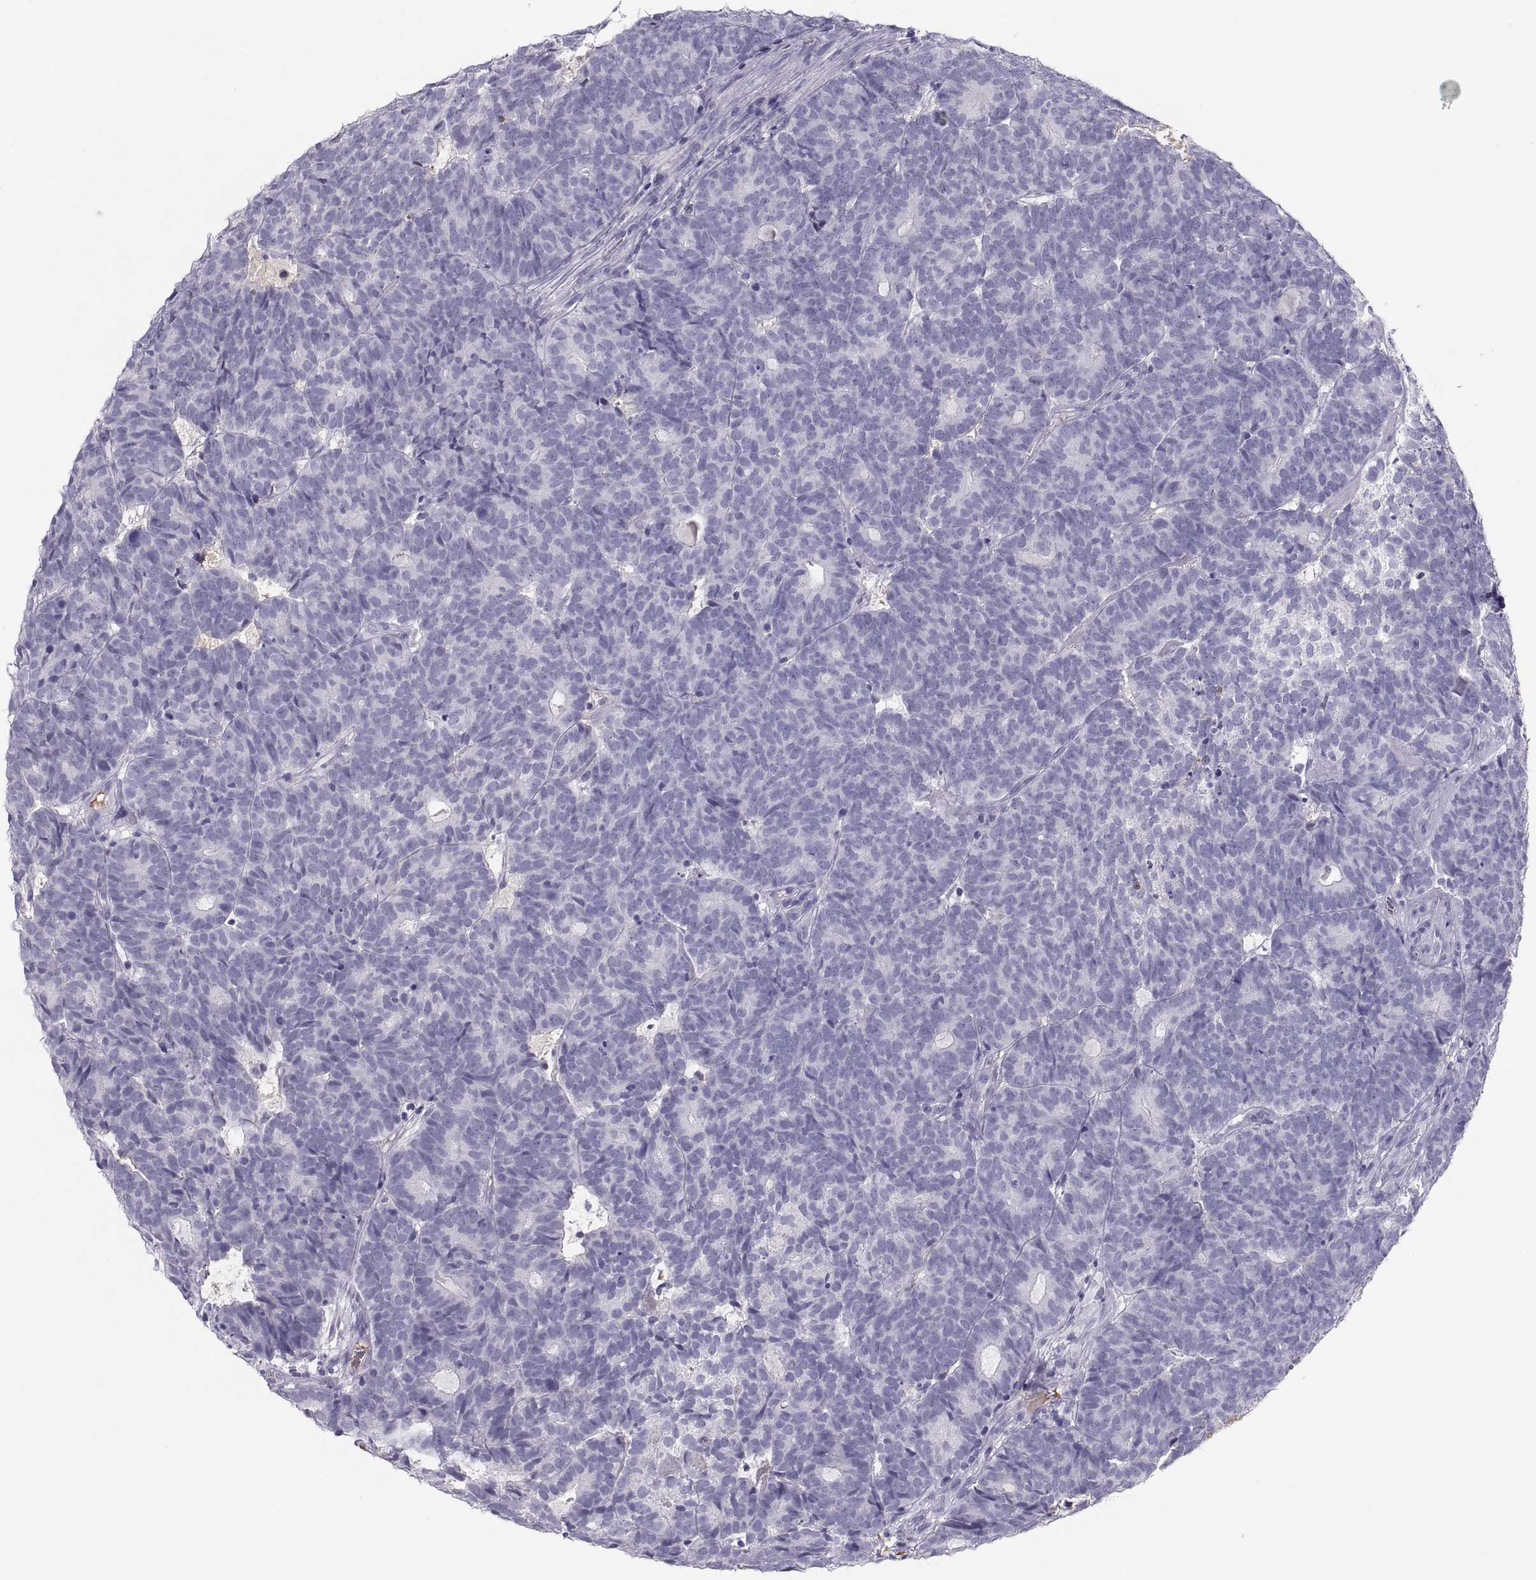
{"staining": {"intensity": "negative", "quantity": "none", "location": "none"}, "tissue": "head and neck cancer", "cell_type": "Tumor cells", "image_type": "cancer", "snomed": [{"axis": "morphology", "description": "Adenocarcinoma, NOS"}, {"axis": "topography", "description": "Head-Neck"}], "caption": "High power microscopy histopathology image of an immunohistochemistry histopathology image of head and neck cancer (adenocarcinoma), revealing no significant staining in tumor cells.", "gene": "MAGEB2", "patient": {"sex": "female", "age": 81}}